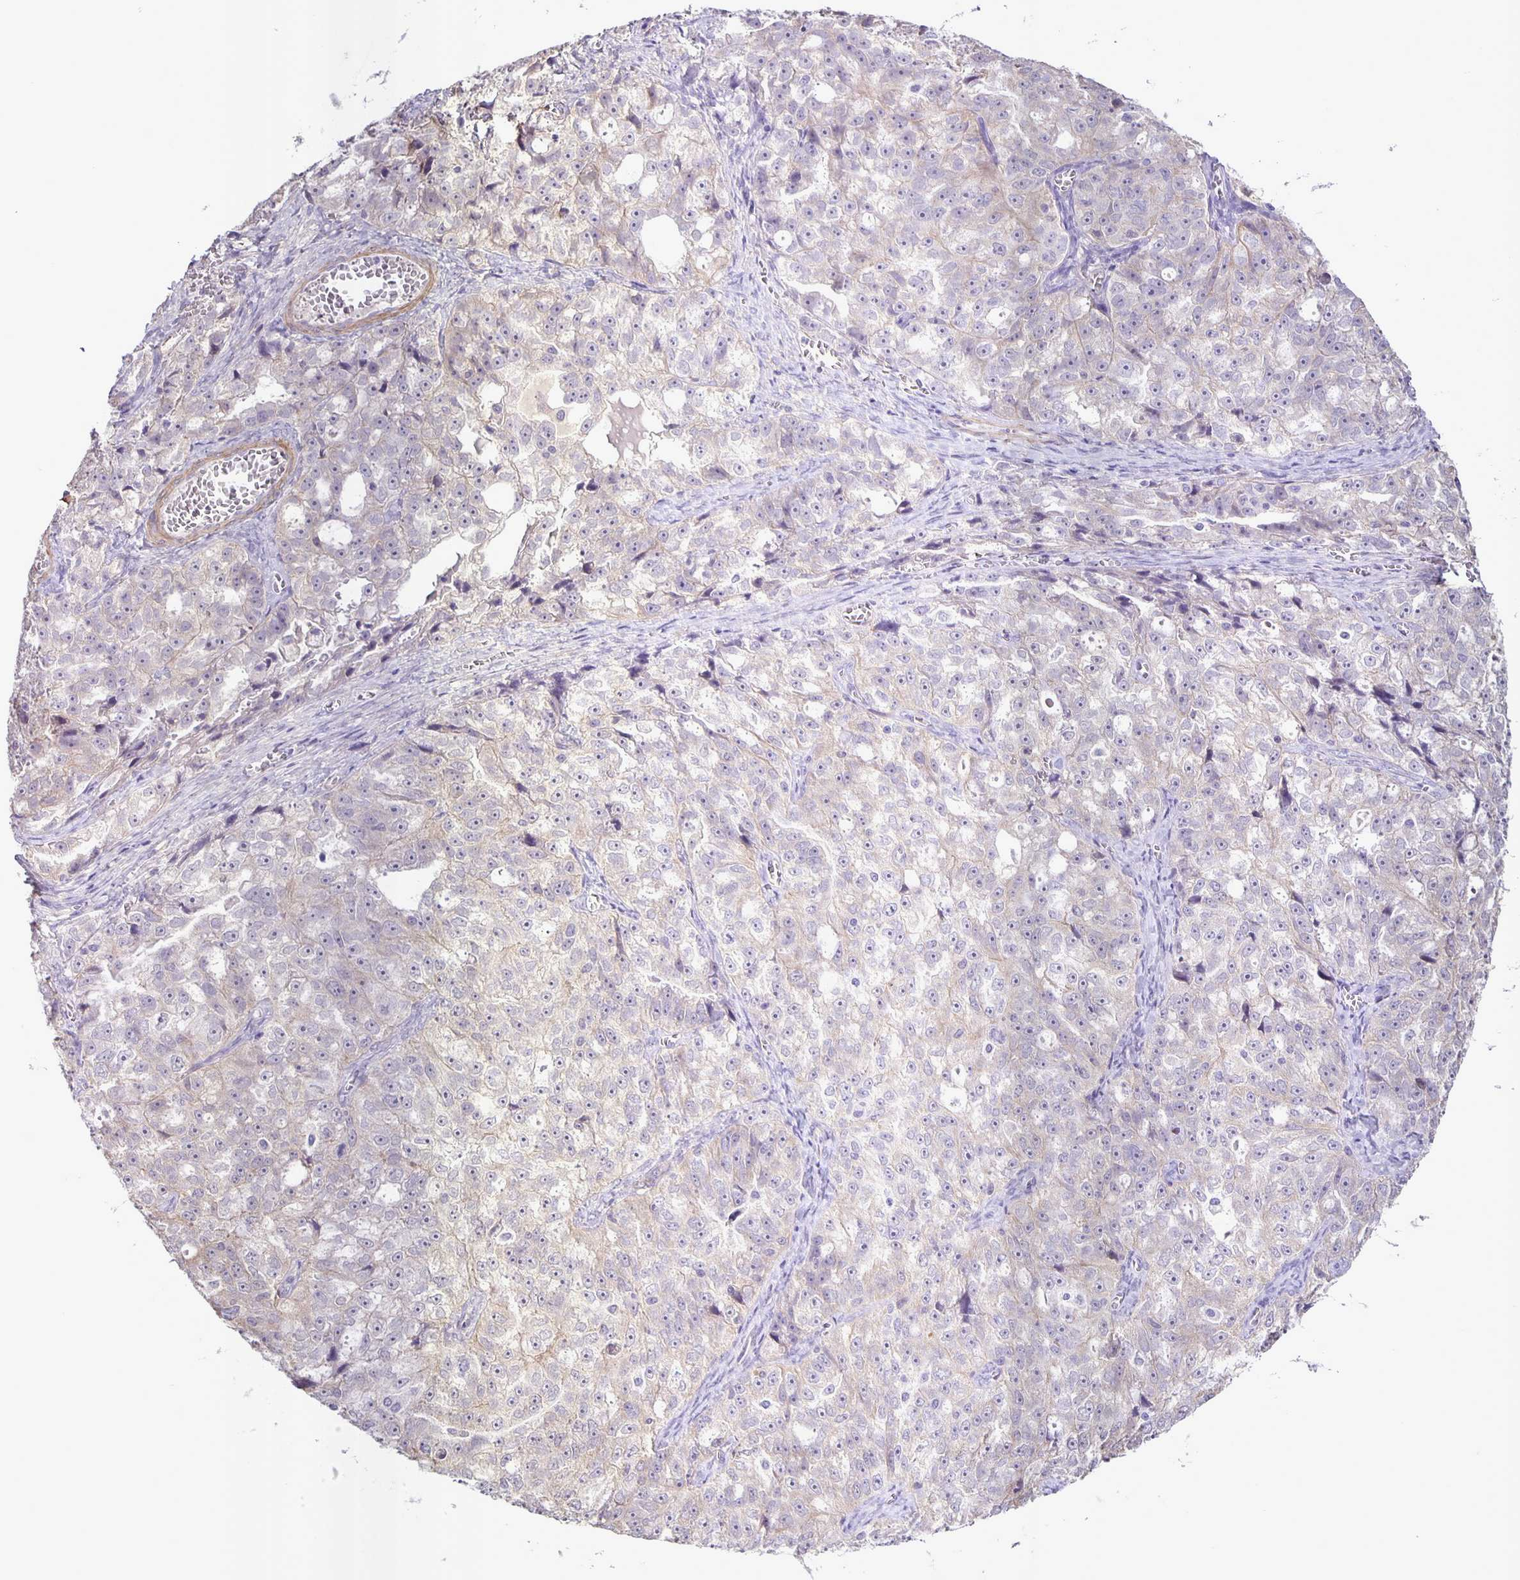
{"staining": {"intensity": "negative", "quantity": "none", "location": "none"}, "tissue": "ovarian cancer", "cell_type": "Tumor cells", "image_type": "cancer", "snomed": [{"axis": "morphology", "description": "Cystadenocarcinoma, serous, NOS"}, {"axis": "topography", "description": "Ovary"}], "caption": "Human ovarian cancer (serous cystadenocarcinoma) stained for a protein using IHC displays no positivity in tumor cells.", "gene": "SRCIN1", "patient": {"sex": "female", "age": 51}}